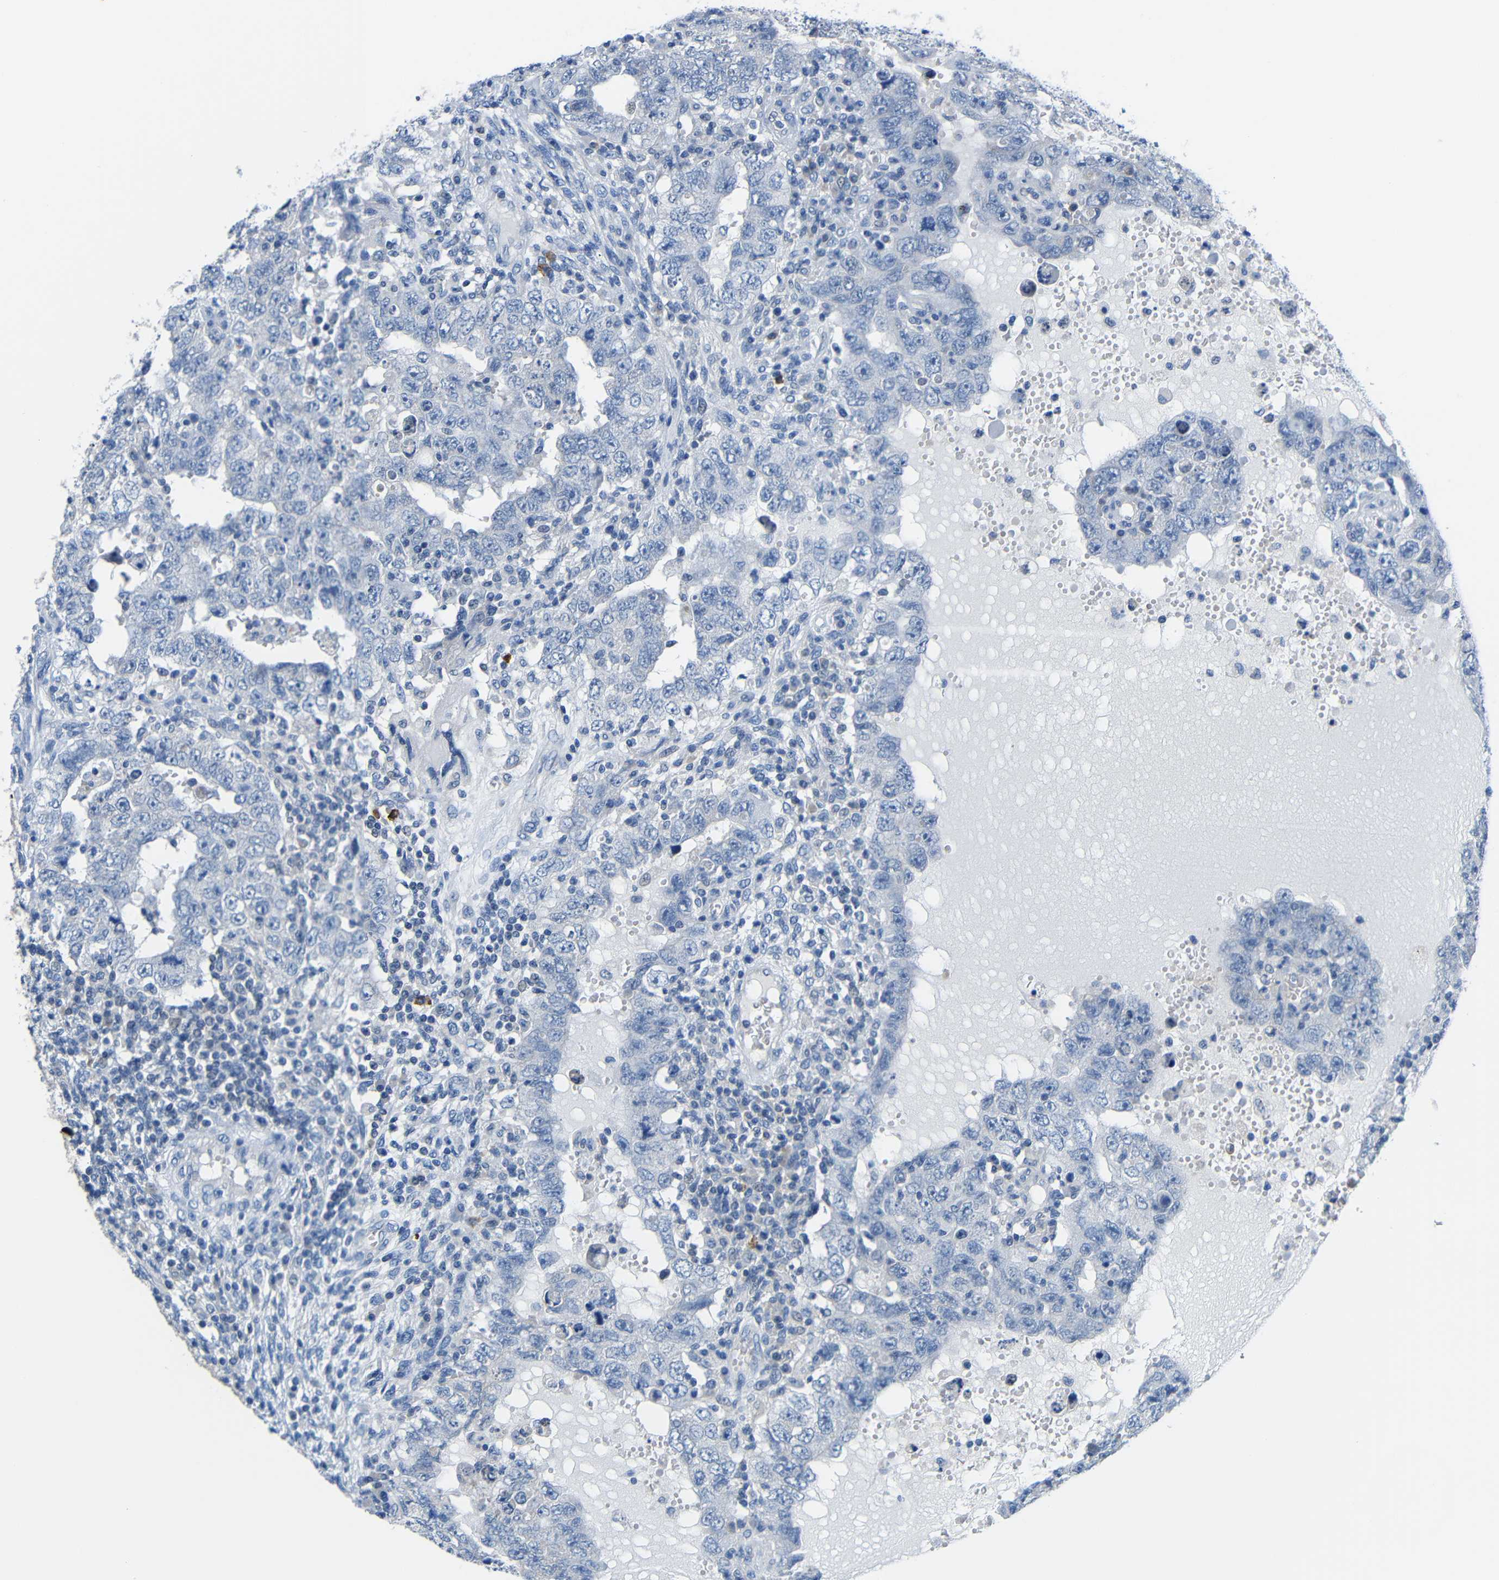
{"staining": {"intensity": "negative", "quantity": "none", "location": "none"}, "tissue": "testis cancer", "cell_type": "Tumor cells", "image_type": "cancer", "snomed": [{"axis": "morphology", "description": "Carcinoma, Embryonal, NOS"}, {"axis": "topography", "description": "Testis"}], "caption": "Testis cancer (embryonal carcinoma) stained for a protein using immunohistochemistry exhibits no positivity tumor cells.", "gene": "NEGR1", "patient": {"sex": "male", "age": 26}}